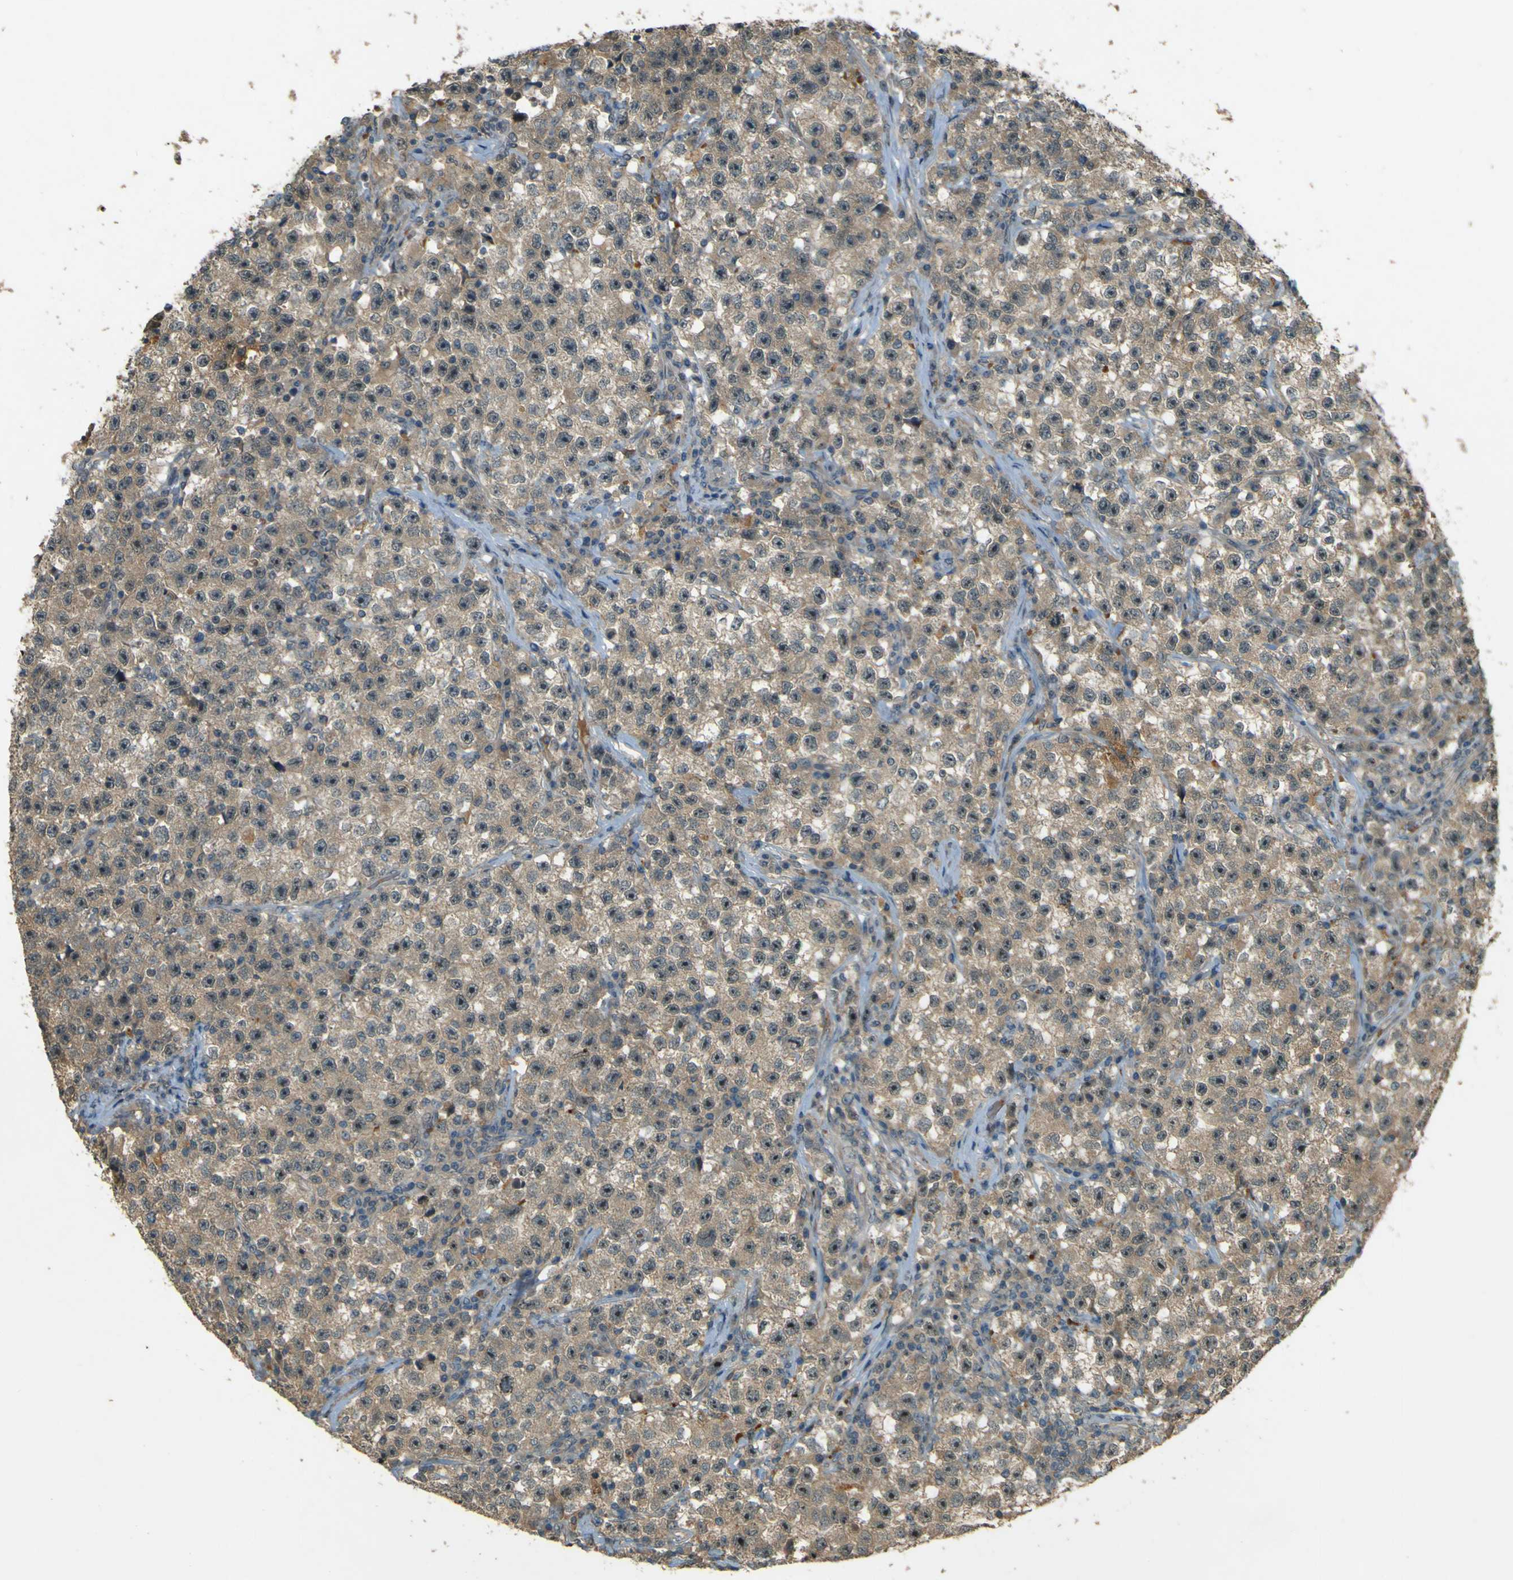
{"staining": {"intensity": "weak", "quantity": ">75%", "location": "cytoplasmic/membranous"}, "tissue": "testis cancer", "cell_type": "Tumor cells", "image_type": "cancer", "snomed": [{"axis": "morphology", "description": "Seminoma, NOS"}, {"axis": "topography", "description": "Testis"}], "caption": "Tumor cells exhibit low levels of weak cytoplasmic/membranous positivity in approximately >75% of cells in human seminoma (testis).", "gene": "MPDZ", "patient": {"sex": "male", "age": 22}}